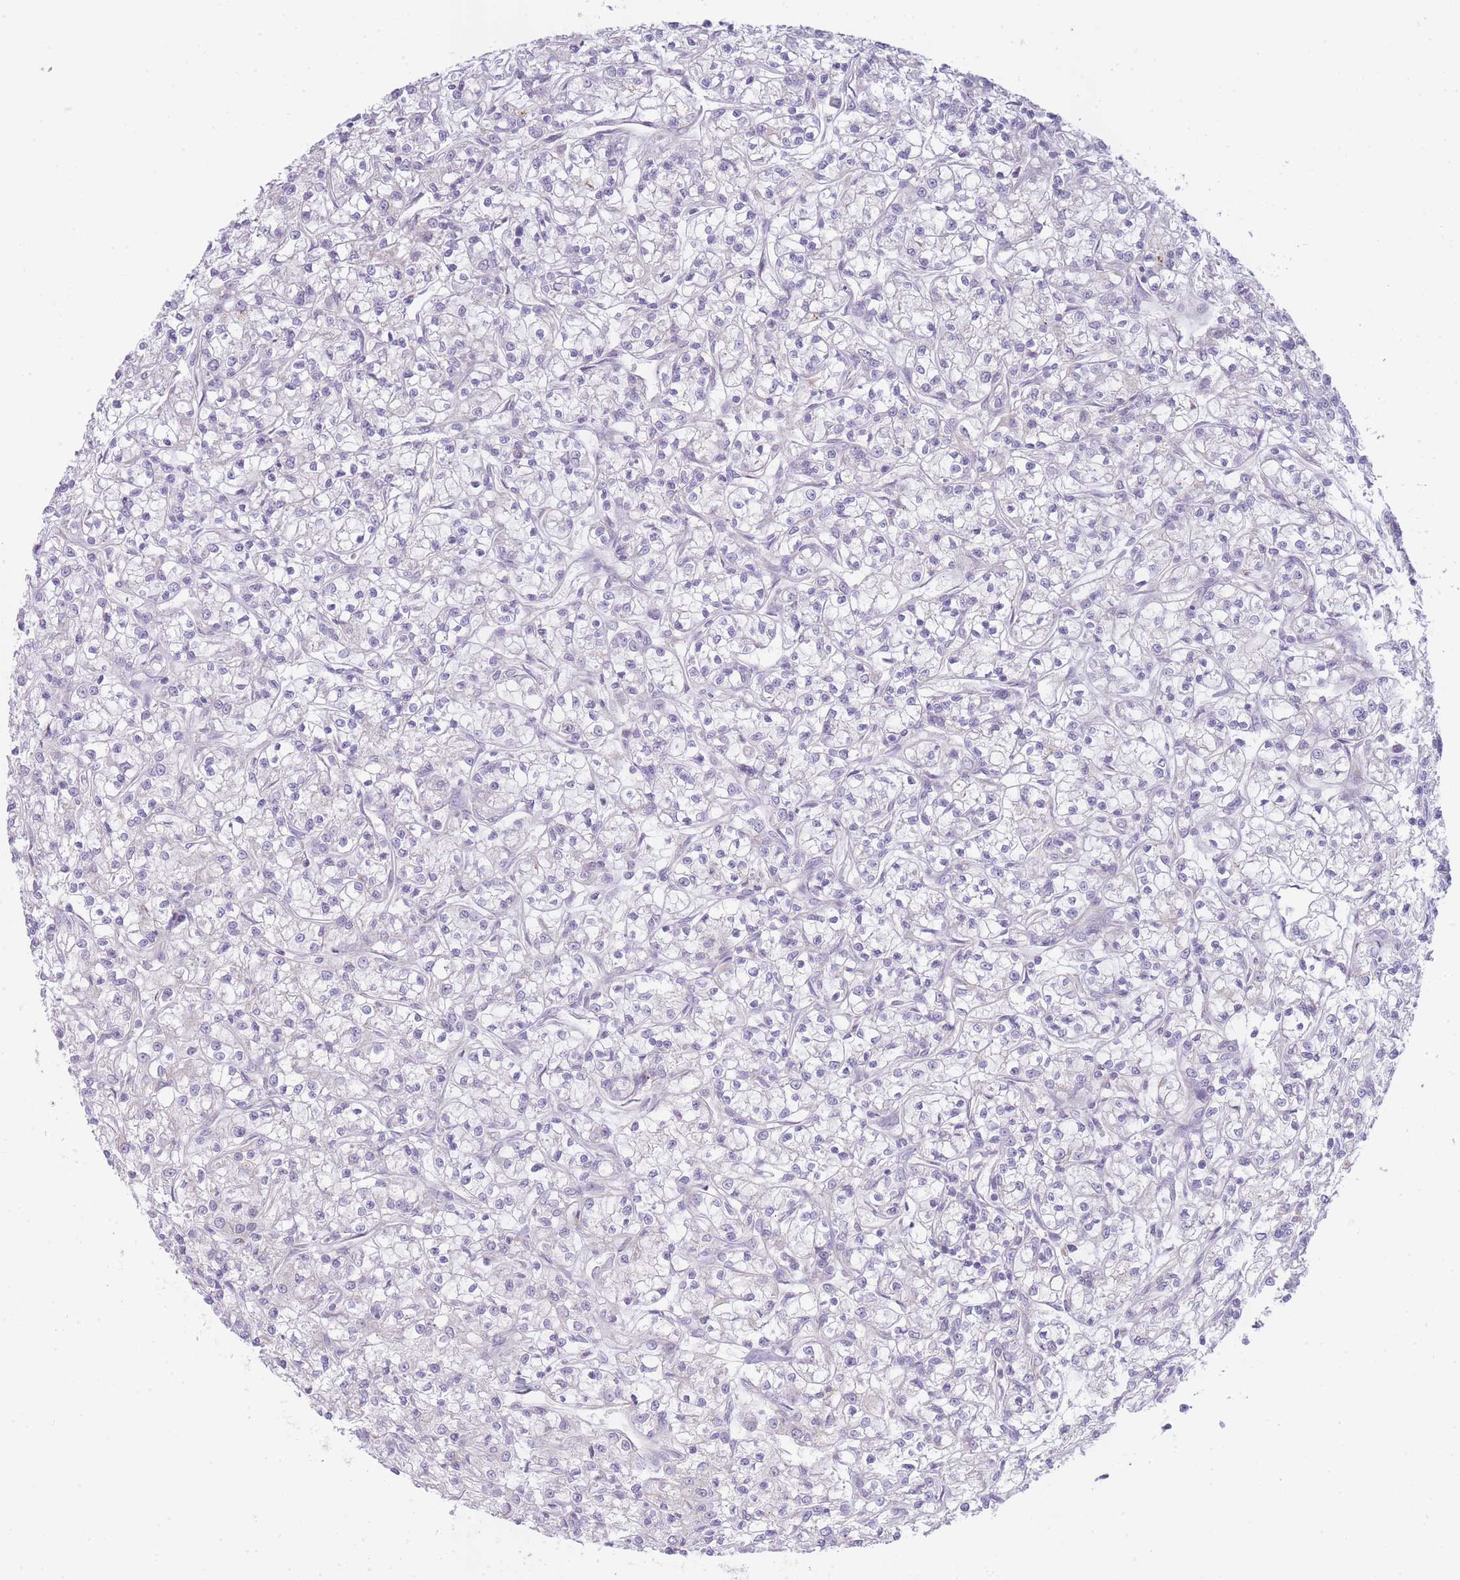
{"staining": {"intensity": "negative", "quantity": "none", "location": "none"}, "tissue": "renal cancer", "cell_type": "Tumor cells", "image_type": "cancer", "snomed": [{"axis": "morphology", "description": "Adenocarcinoma, NOS"}, {"axis": "topography", "description": "Kidney"}], "caption": "This micrograph is of adenocarcinoma (renal) stained with IHC to label a protein in brown with the nuclei are counter-stained blue. There is no expression in tumor cells.", "gene": "OR5L2", "patient": {"sex": "female", "age": 59}}